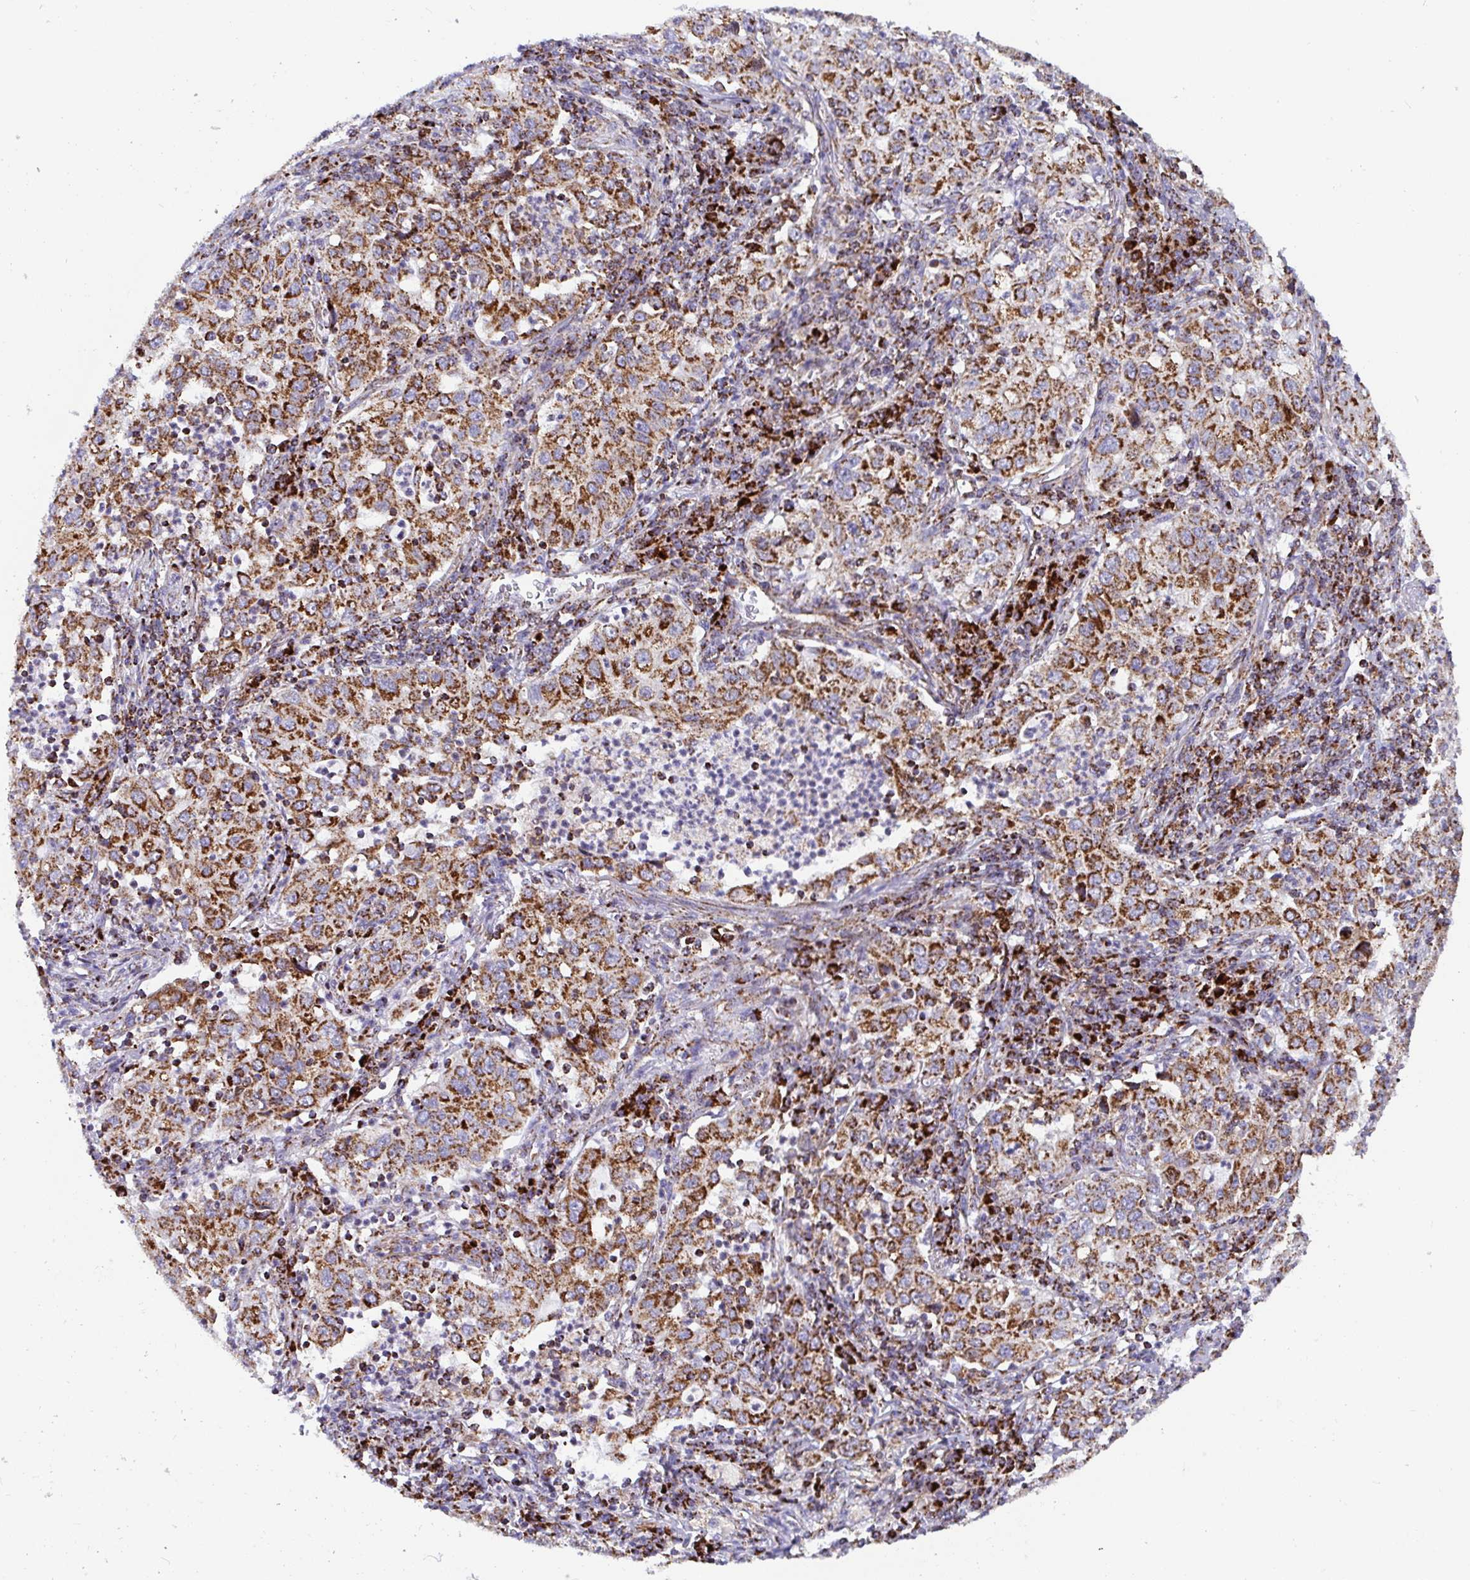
{"staining": {"intensity": "moderate", "quantity": ">75%", "location": "cytoplasmic/membranous"}, "tissue": "lung cancer", "cell_type": "Tumor cells", "image_type": "cancer", "snomed": [{"axis": "morphology", "description": "Squamous cell carcinoma, NOS"}, {"axis": "topography", "description": "Lung"}], "caption": "DAB immunohistochemical staining of human lung cancer demonstrates moderate cytoplasmic/membranous protein staining in about >75% of tumor cells.", "gene": "ATP5MJ", "patient": {"sex": "male", "age": 71}}